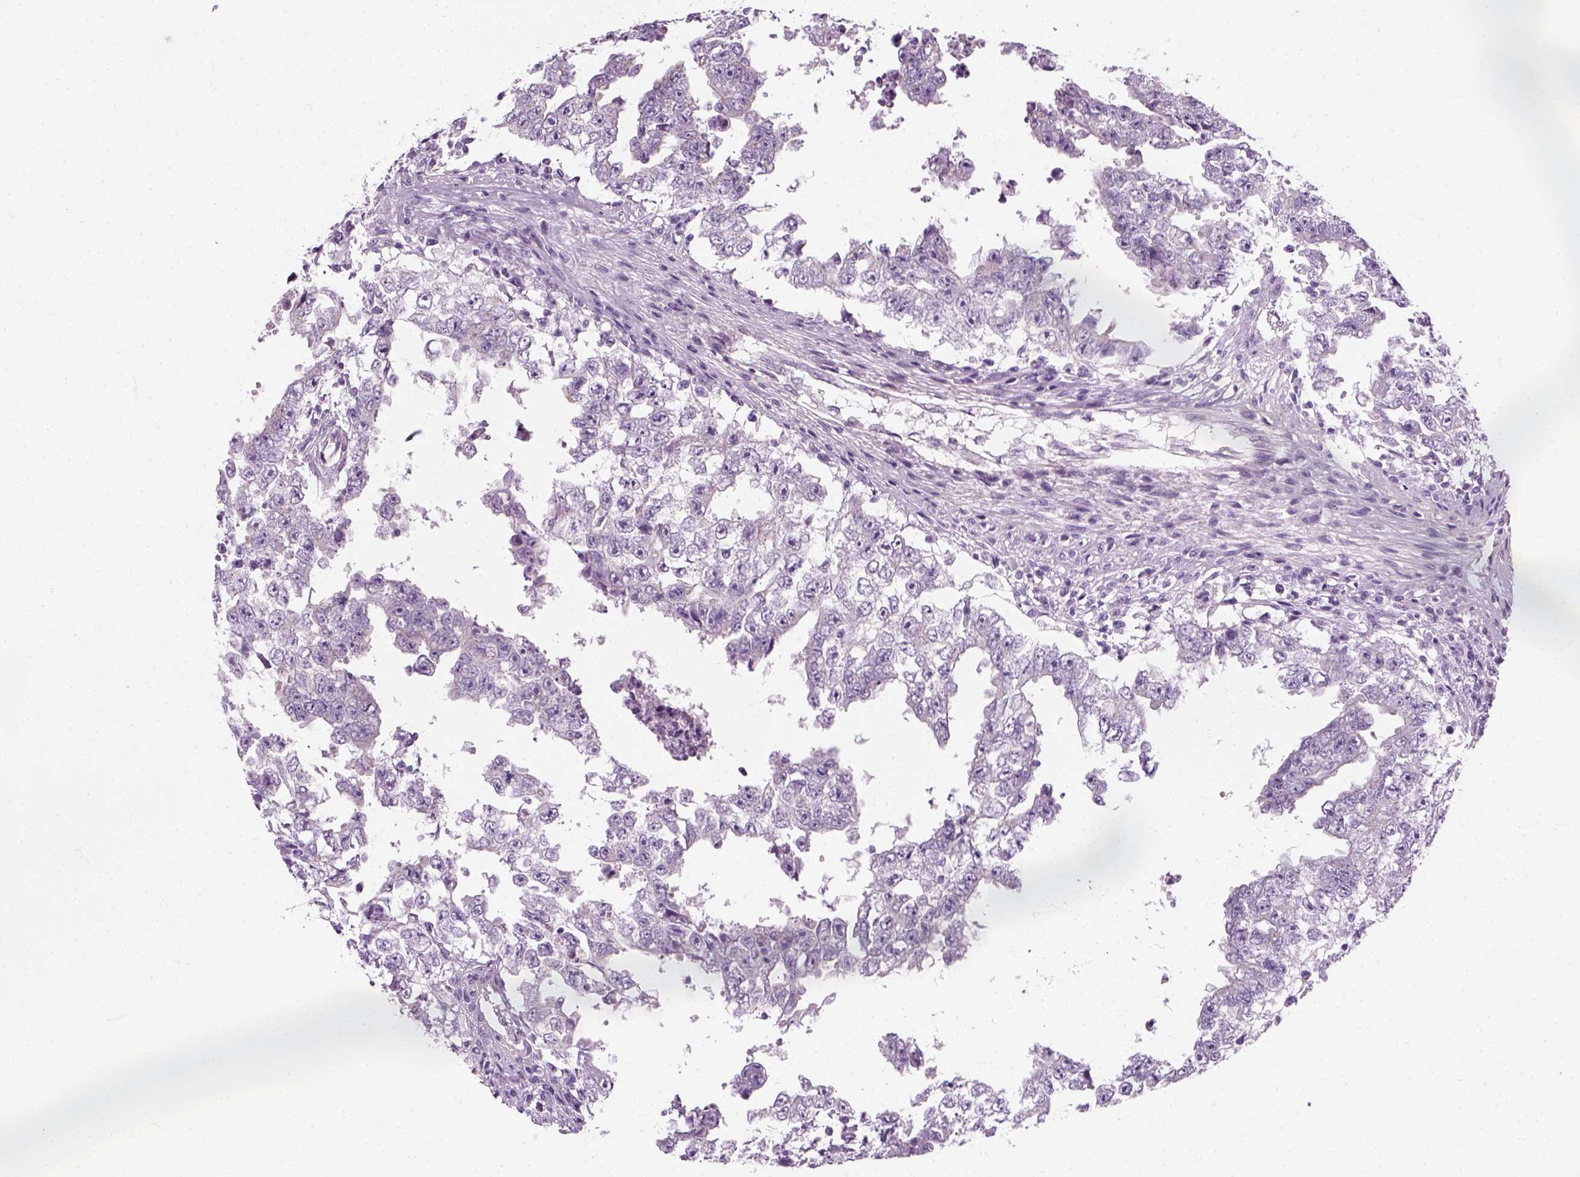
{"staining": {"intensity": "negative", "quantity": "none", "location": "none"}, "tissue": "testis cancer", "cell_type": "Tumor cells", "image_type": "cancer", "snomed": [{"axis": "morphology", "description": "Carcinoma, Embryonal, NOS"}, {"axis": "topography", "description": "Testis"}], "caption": "An immunohistochemistry micrograph of embryonal carcinoma (testis) is shown. There is no staining in tumor cells of embryonal carcinoma (testis).", "gene": "IL4", "patient": {"sex": "male", "age": 36}}